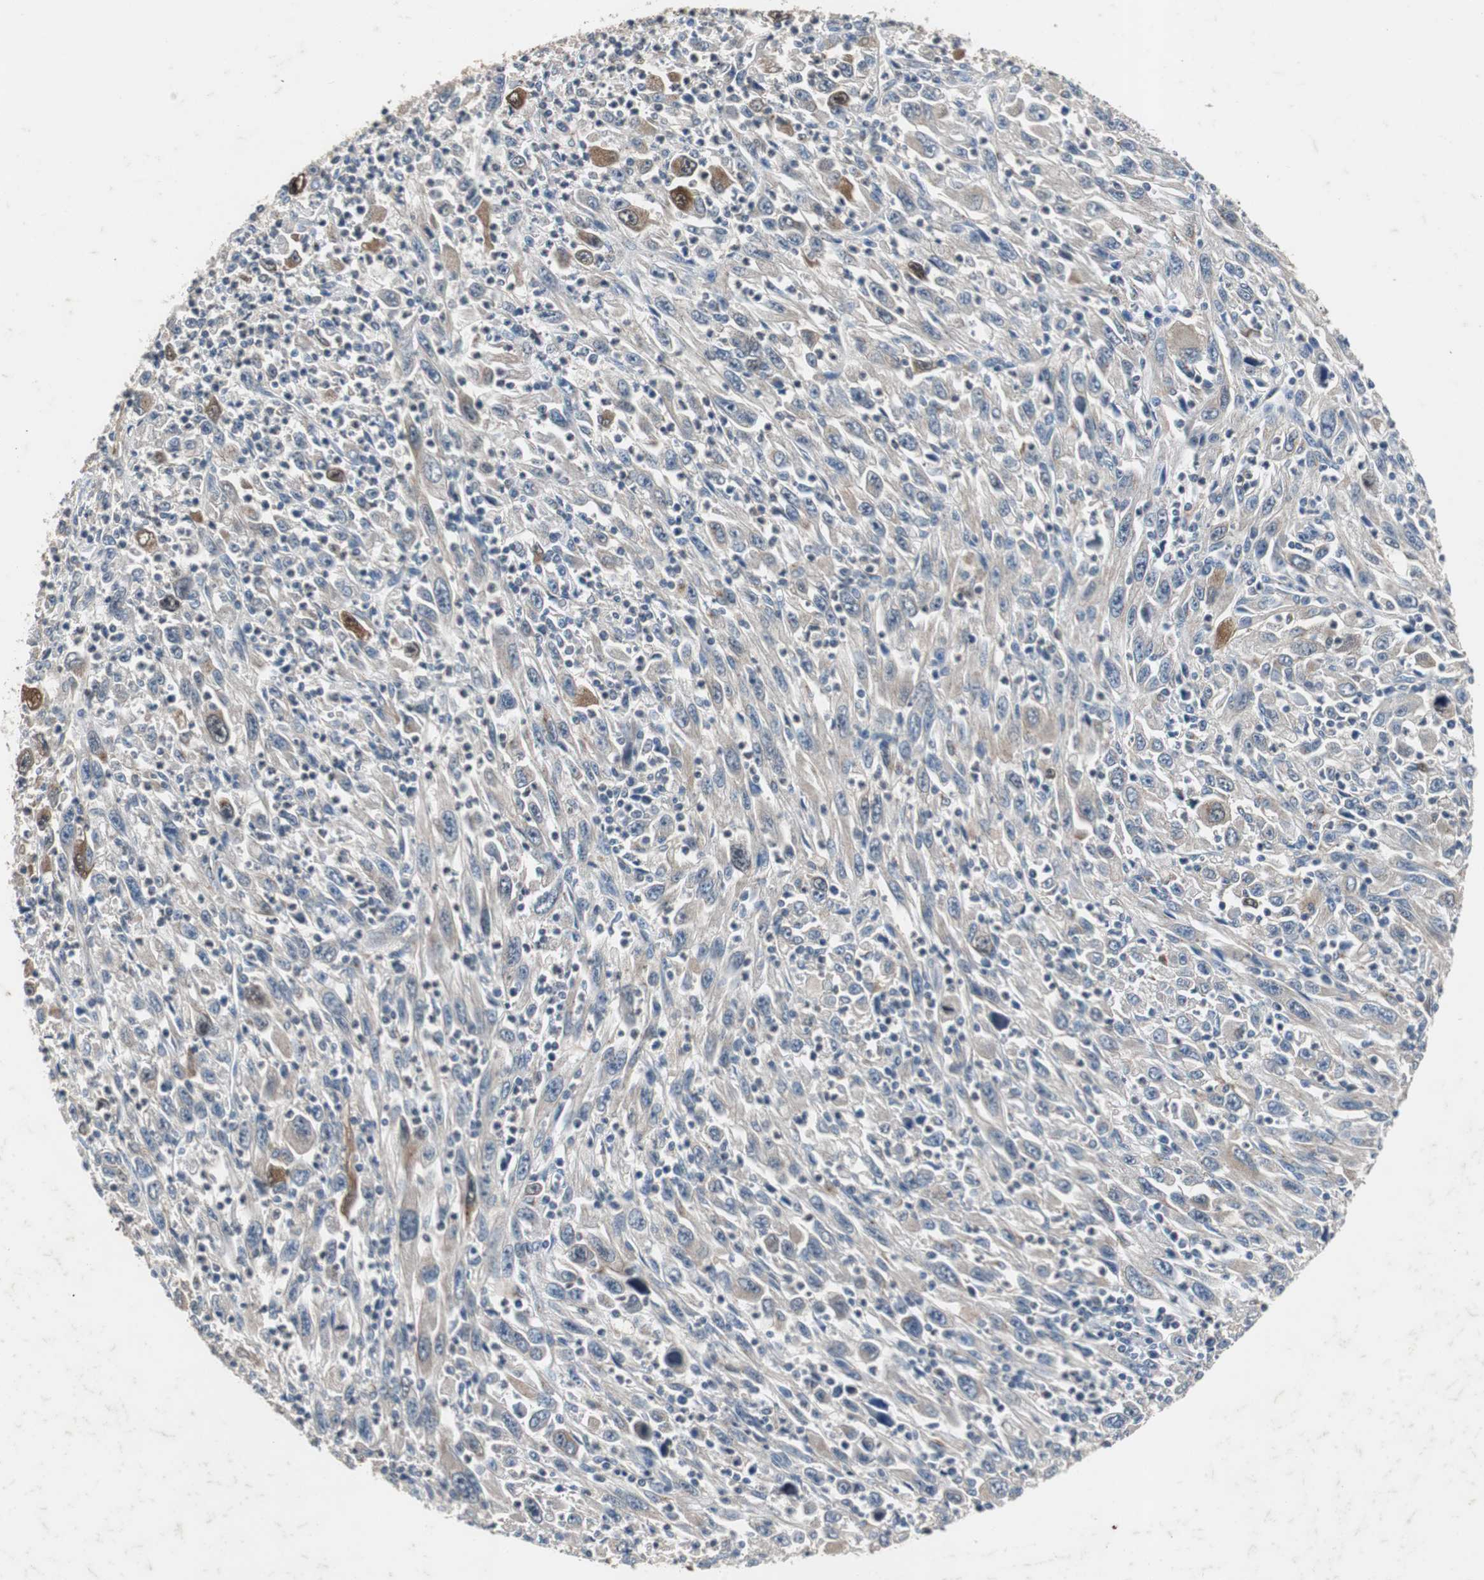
{"staining": {"intensity": "moderate", "quantity": "<25%", "location": "cytoplasmic/membranous"}, "tissue": "melanoma", "cell_type": "Tumor cells", "image_type": "cancer", "snomed": [{"axis": "morphology", "description": "Malignant melanoma, Metastatic site"}, {"axis": "topography", "description": "Skin"}], "caption": "Melanoma stained with a brown dye shows moderate cytoplasmic/membranous positive expression in approximately <25% of tumor cells.", "gene": "CALB2", "patient": {"sex": "female", "age": 56}}